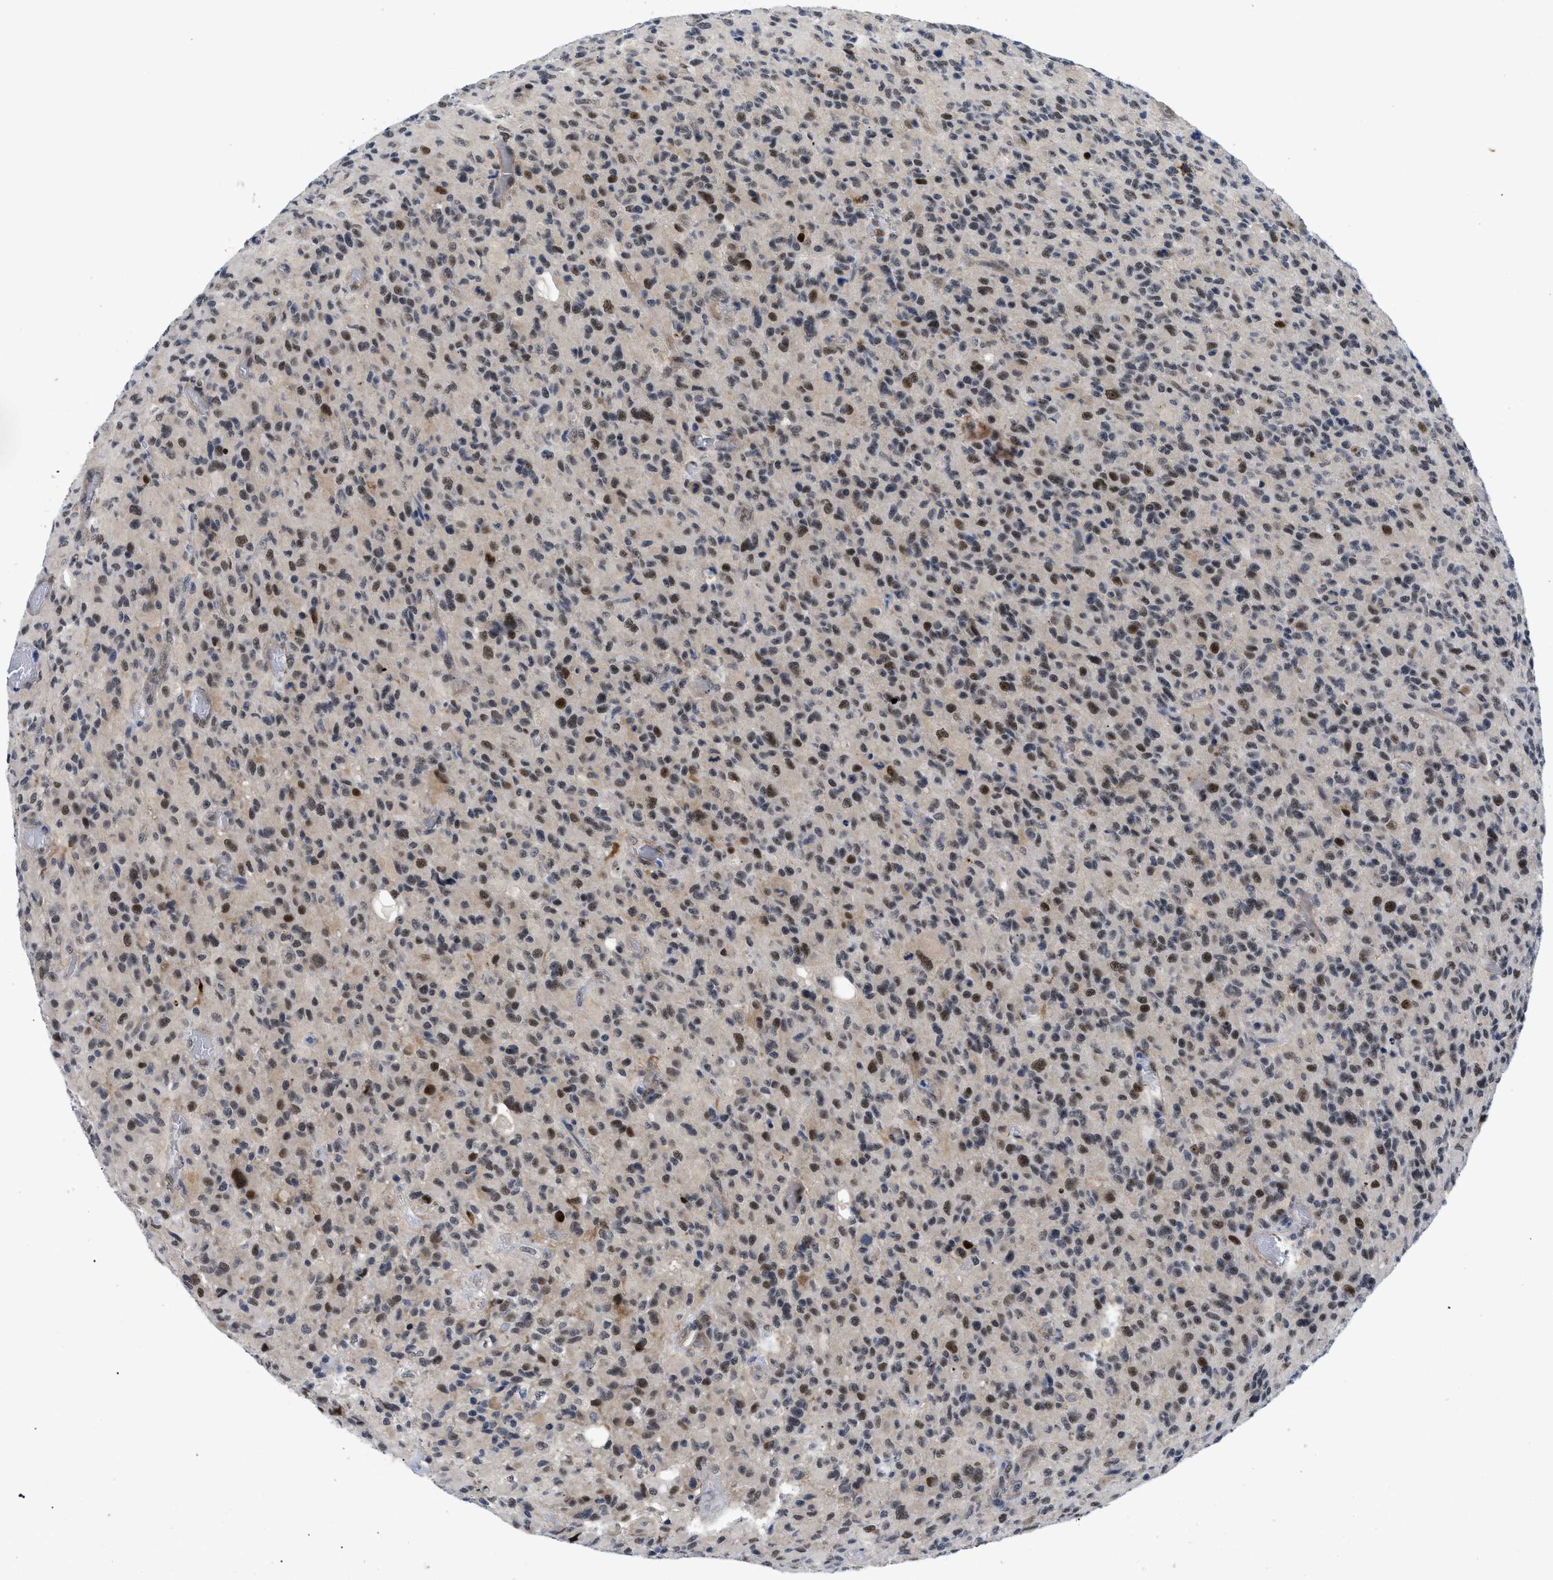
{"staining": {"intensity": "moderate", "quantity": ">75%", "location": "nuclear"}, "tissue": "glioma", "cell_type": "Tumor cells", "image_type": "cancer", "snomed": [{"axis": "morphology", "description": "Glioma, malignant, High grade"}, {"axis": "topography", "description": "Brain"}], "caption": "Protein expression analysis of human malignant high-grade glioma reveals moderate nuclear expression in approximately >75% of tumor cells.", "gene": "SLC29A2", "patient": {"sex": "male", "age": 71}}